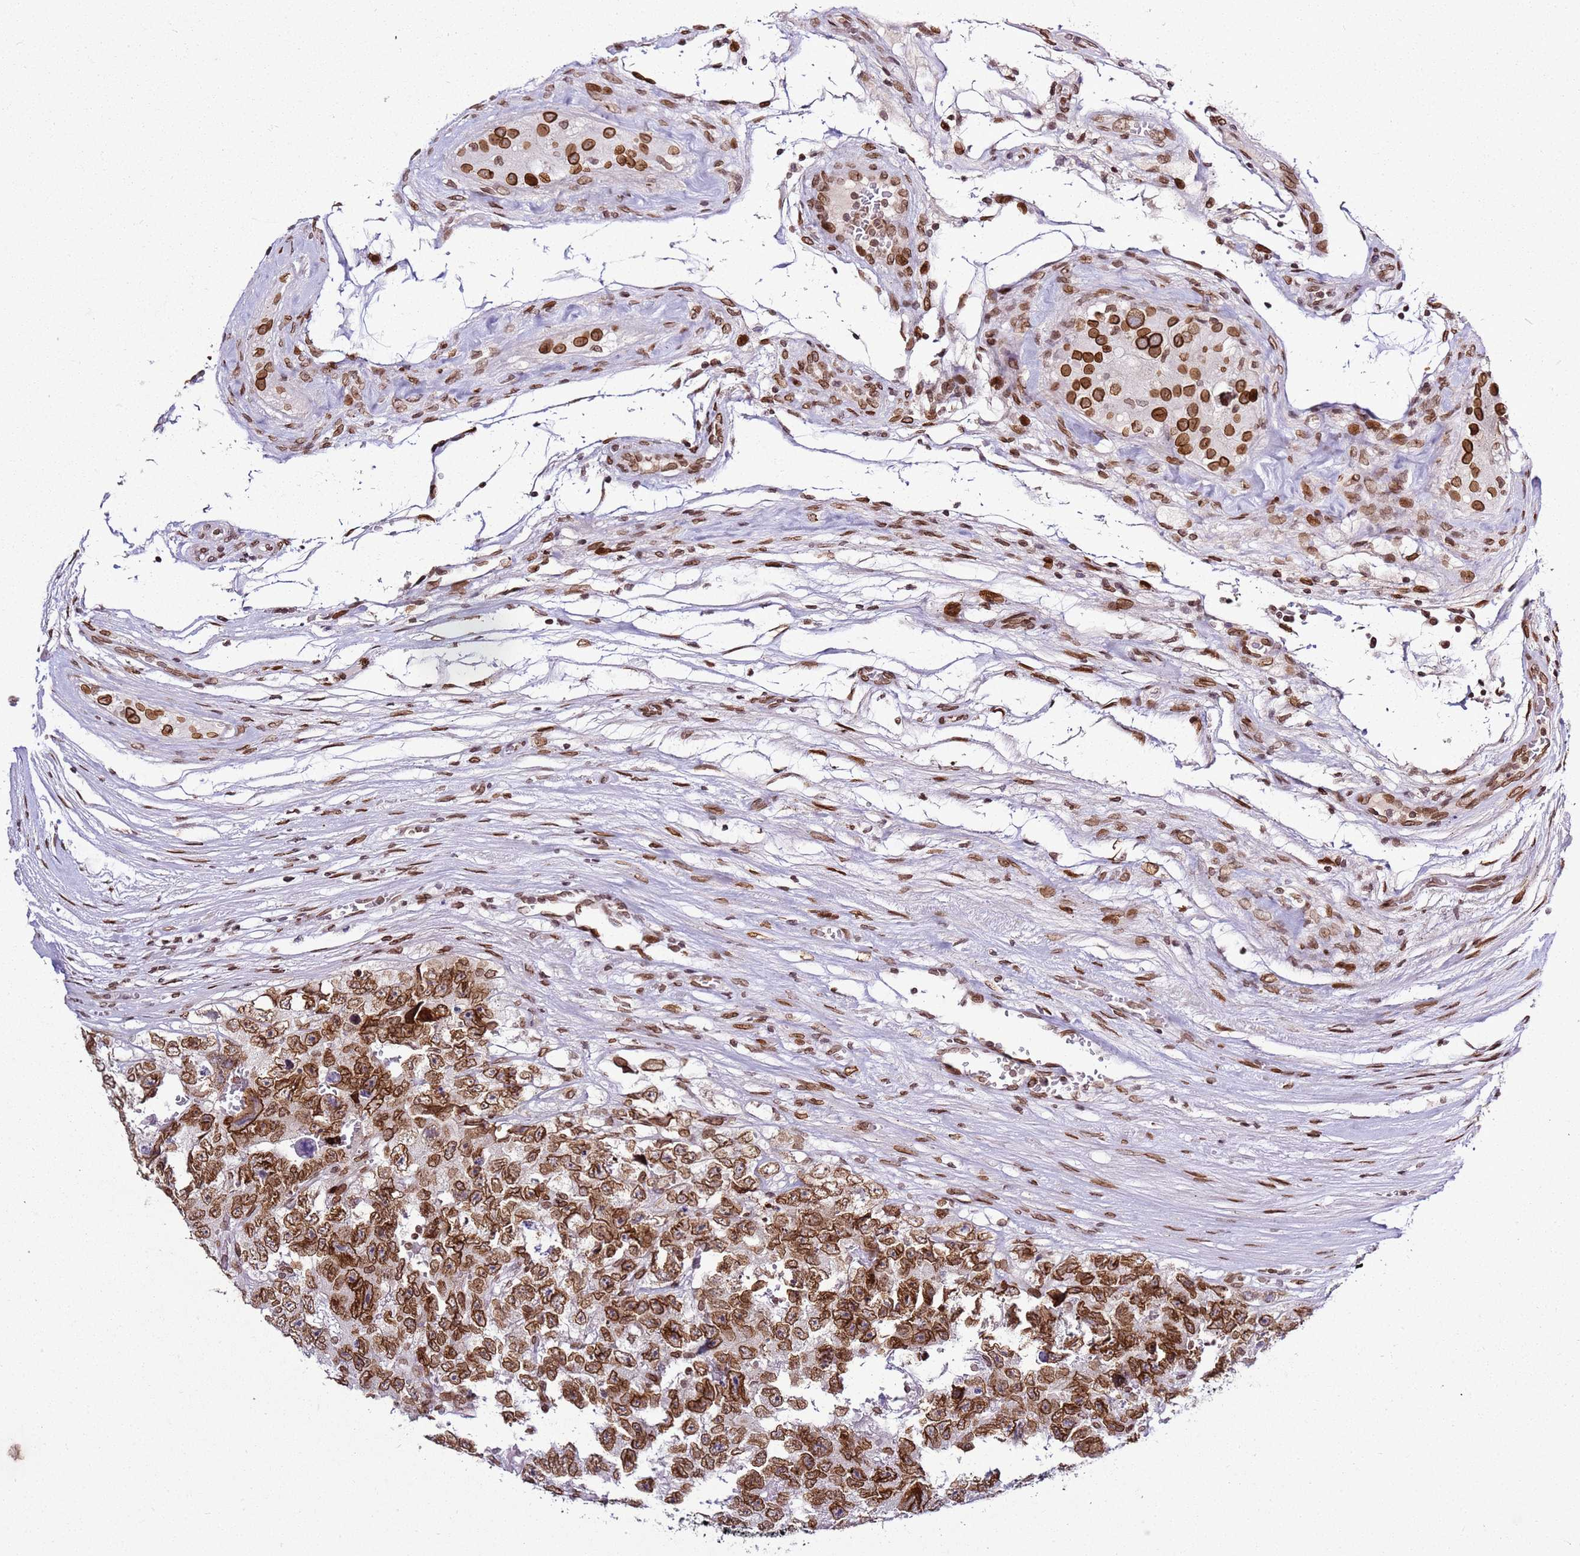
{"staining": {"intensity": "moderate", "quantity": ">75%", "location": "cytoplasmic/membranous,nuclear"}, "tissue": "testis cancer", "cell_type": "Tumor cells", "image_type": "cancer", "snomed": [{"axis": "morphology", "description": "Carcinoma, Embryonal, NOS"}, {"axis": "topography", "description": "Testis"}], "caption": "This is an image of immunohistochemistry staining of testis cancer, which shows moderate staining in the cytoplasmic/membranous and nuclear of tumor cells.", "gene": "POU6F1", "patient": {"sex": "male", "age": 45}}